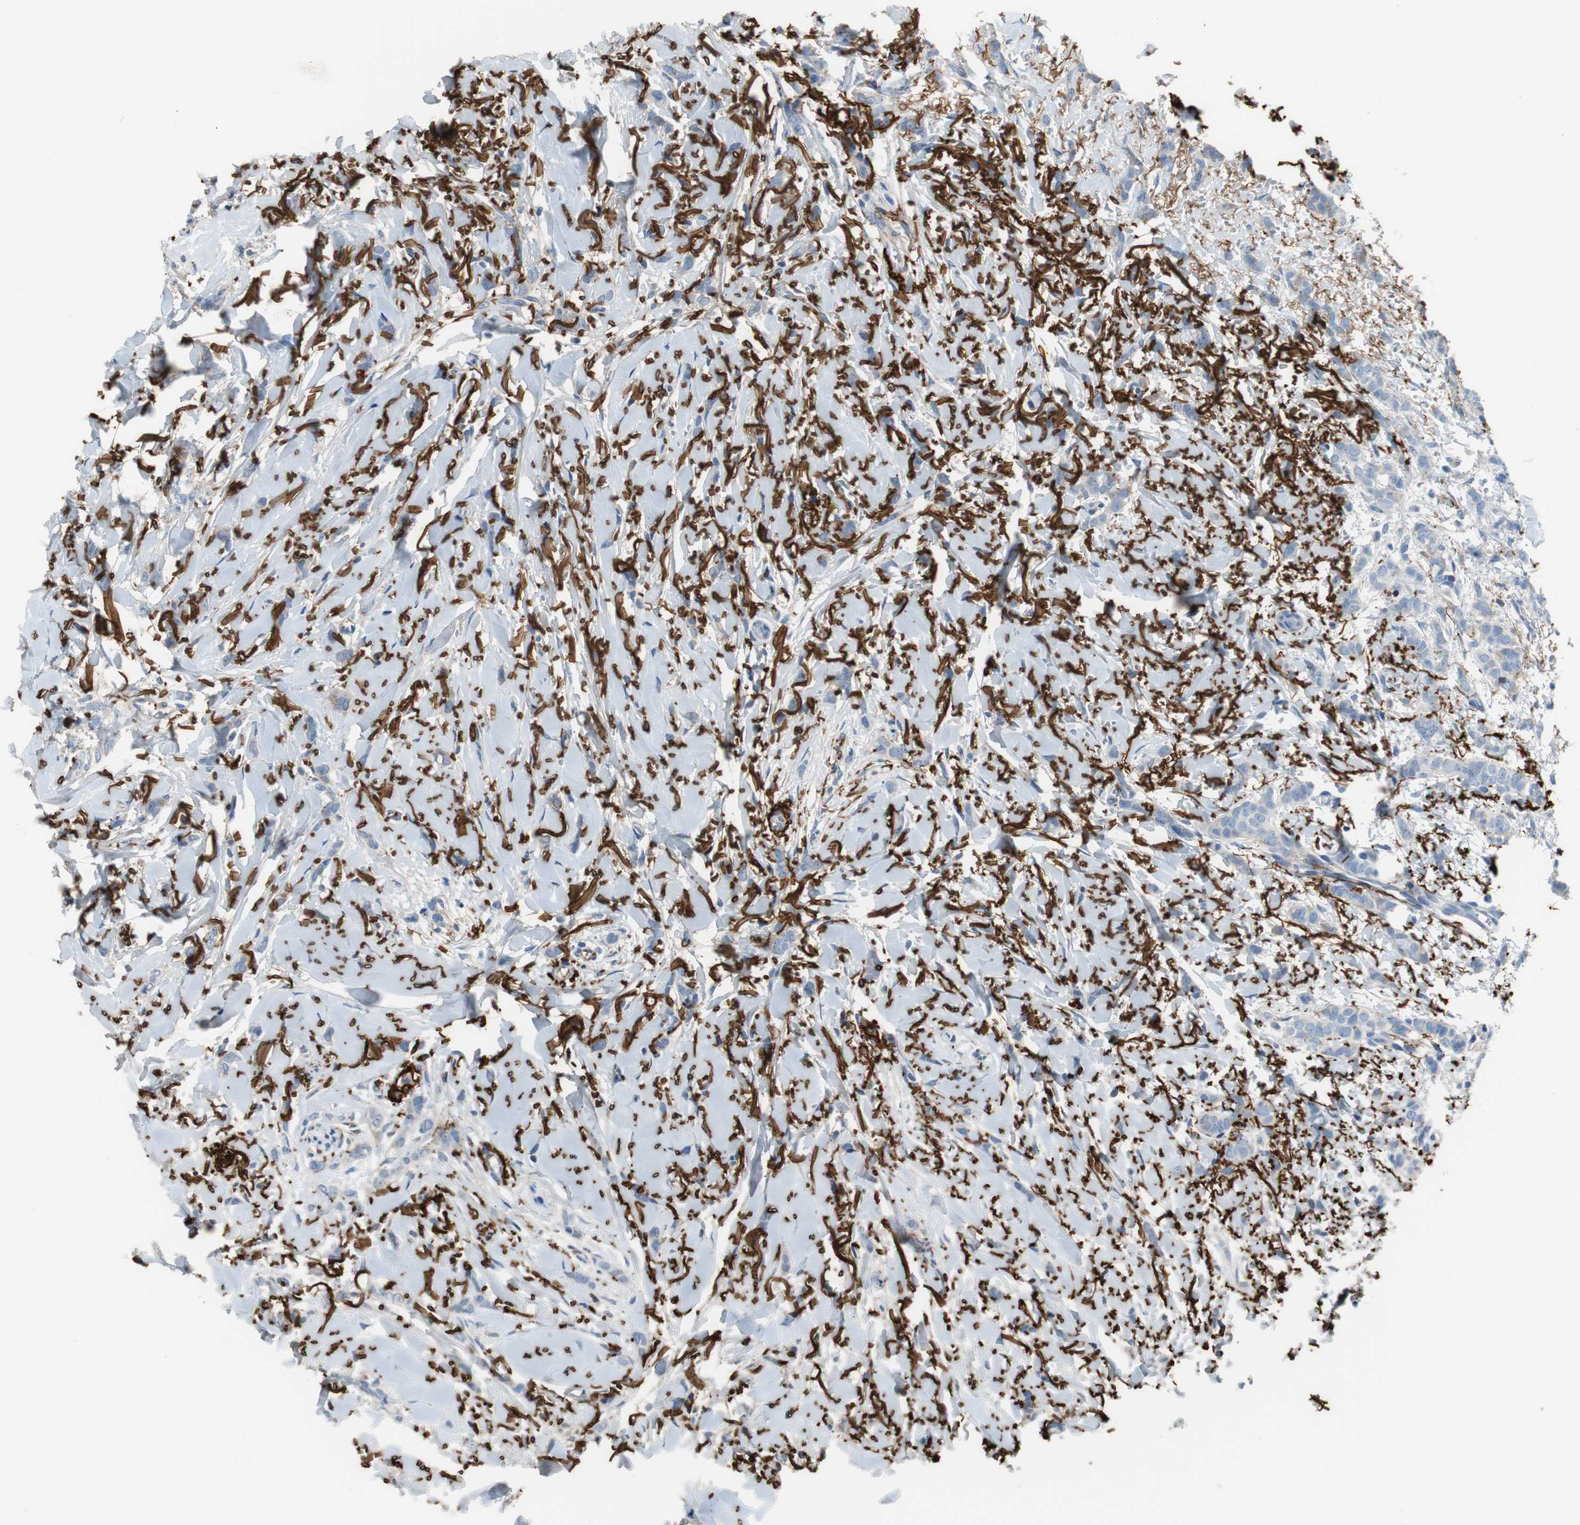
{"staining": {"intensity": "weak", "quantity": "25%-75%", "location": "cytoplasmic/membranous"}, "tissue": "breast cancer", "cell_type": "Tumor cells", "image_type": "cancer", "snomed": [{"axis": "morphology", "description": "Lobular carcinoma"}, {"axis": "topography", "description": "Skin"}, {"axis": "topography", "description": "Breast"}], "caption": "Immunohistochemistry (IHC) image of neoplastic tissue: breast lobular carcinoma stained using immunohistochemistry exhibits low levels of weak protein expression localized specifically in the cytoplasmic/membranous of tumor cells, appearing as a cytoplasmic/membranous brown color.", "gene": "APCS", "patient": {"sex": "female", "age": 46}}